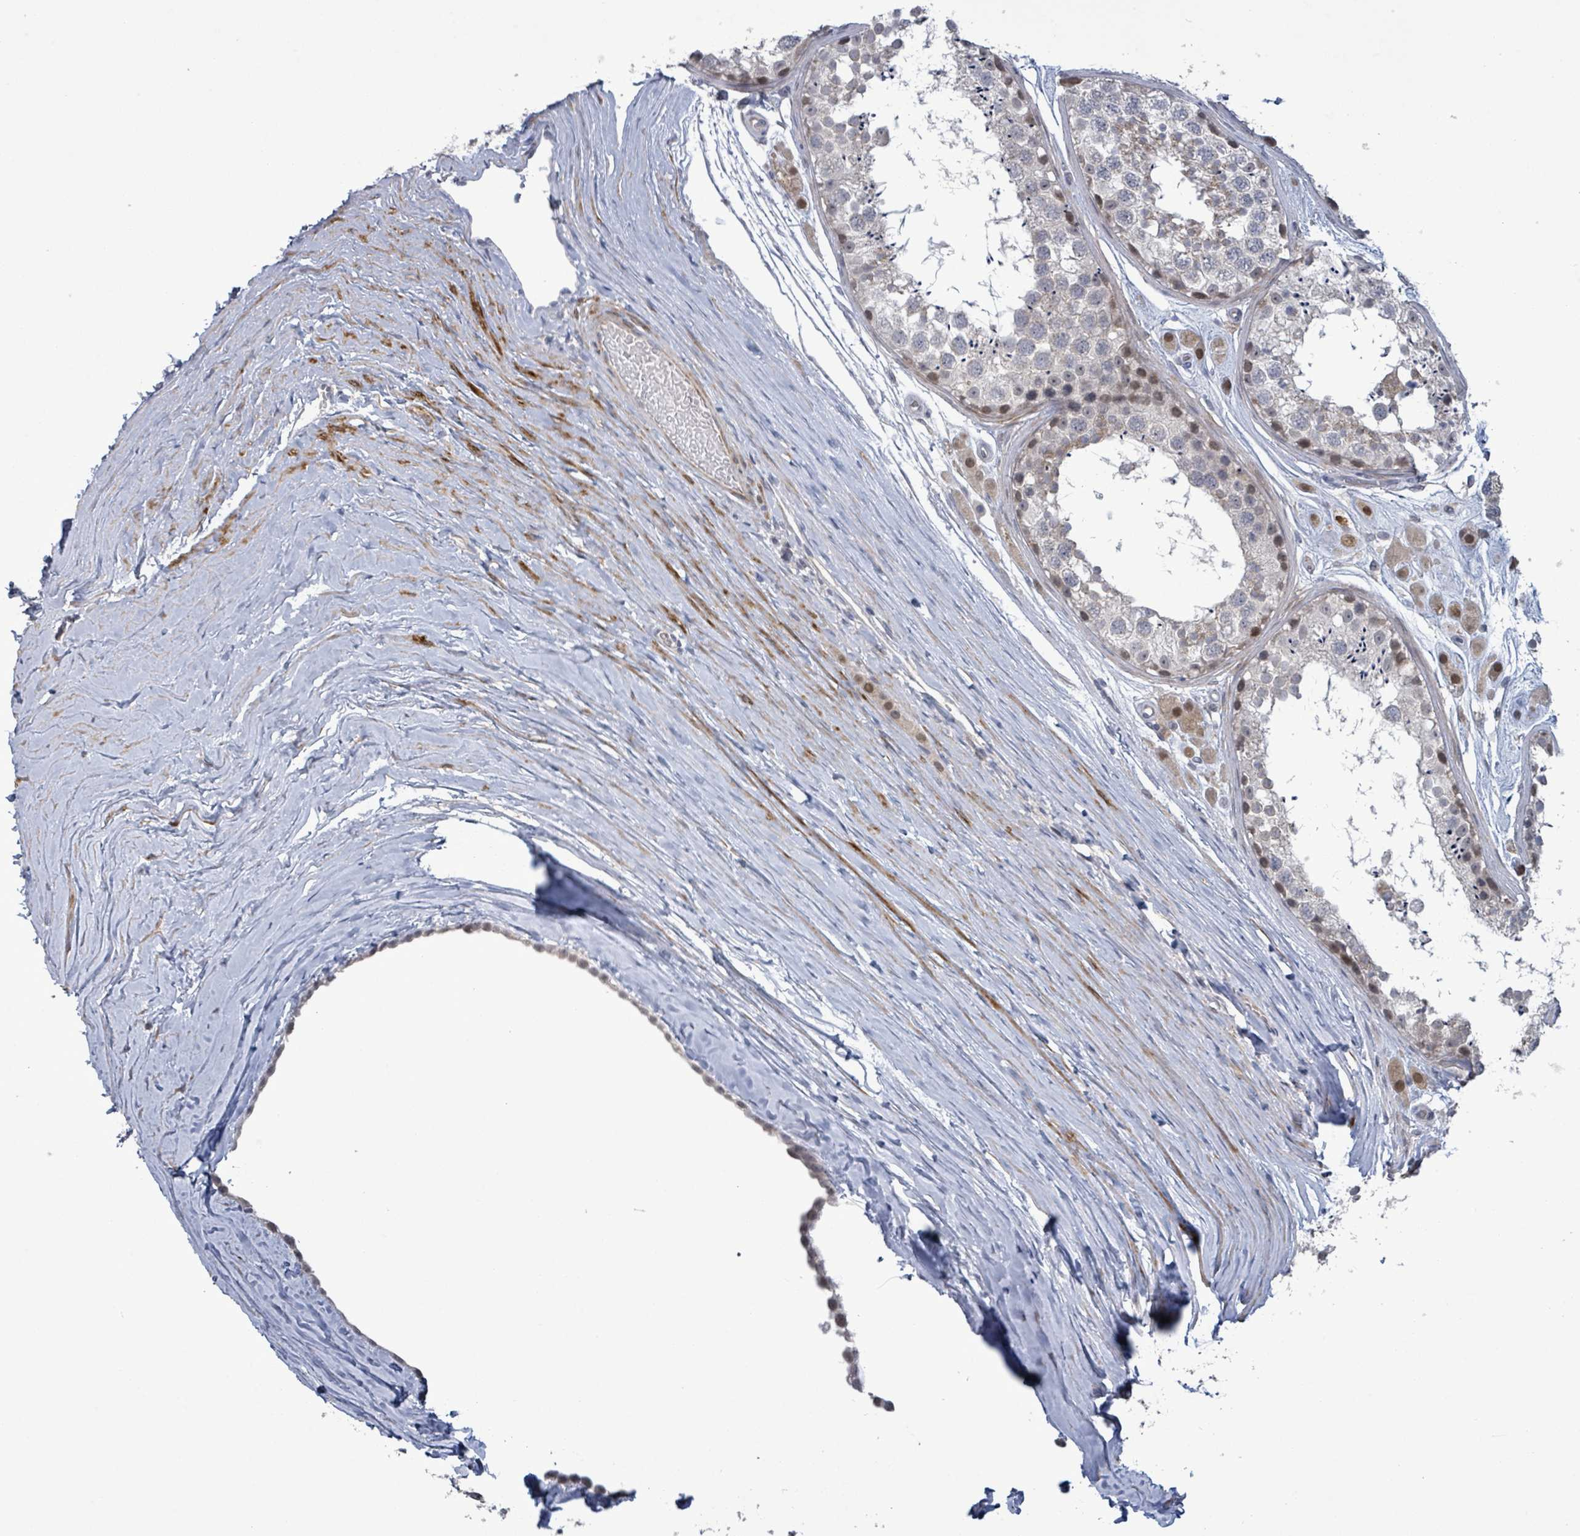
{"staining": {"intensity": "weak", "quantity": "<25%", "location": "cytoplasmic/membranous"}, "tissue": "testis", "cell_type": "Cells in seminiferous ducts", "image_type": "normal", "snomed": [{"axis": "morphology", "description": "Normal tissue, NOS"}, {"axis": "topography", "description": "Testis"}], "caption": "Image shows no significant protein staining in cells in seminiferous ducts of benign testis. The staining is performed using DAB brown chromogen with nuclei counter-stained in using hematoxylin.", "gene": "AMMECR1", "patient": {"sex": "male", "age": 25}}